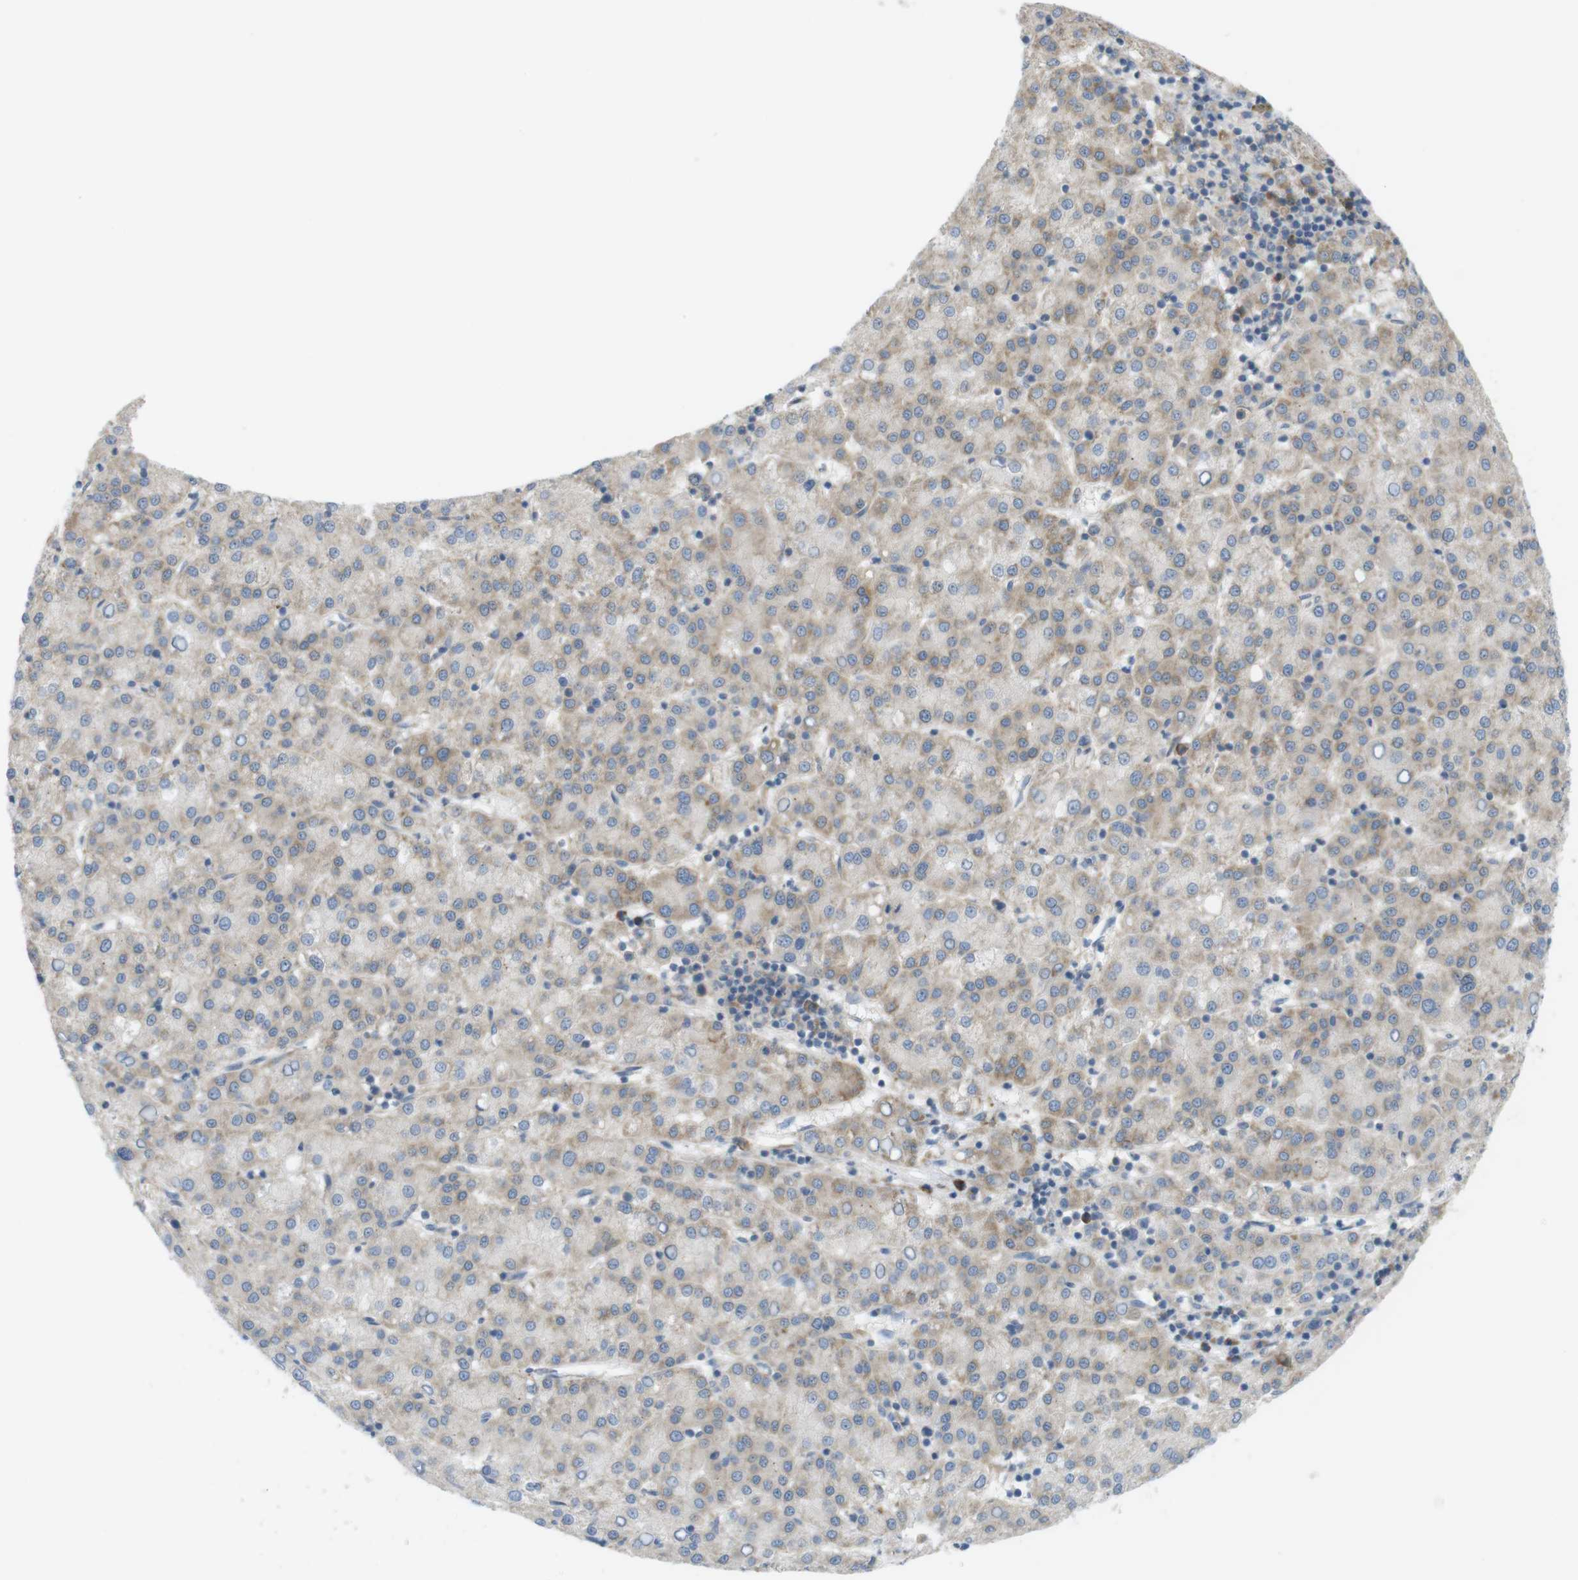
{"staining": {"intensity": "weak", "quantity": ">75%", "location": "cytoplasmic/membranous"}, "tissue": "liver cancer", "cell_type": "Tumor cells", "image_type": "cancer", "snomed": [{"axis": "morphology", "description": "Carcinoma, Hepatocellular, NOS"}, {"axis": "topography", "description": "Liver"}], "caption": "Hepatocellular carcinoma (liver) was stained to show a protein in brown. There is low levels of weak cytoplasmic/membranous expression in approximately >75% of tumor cells.", "gene": "GJC3", "patient": {"sex": "female", "age": 58}}